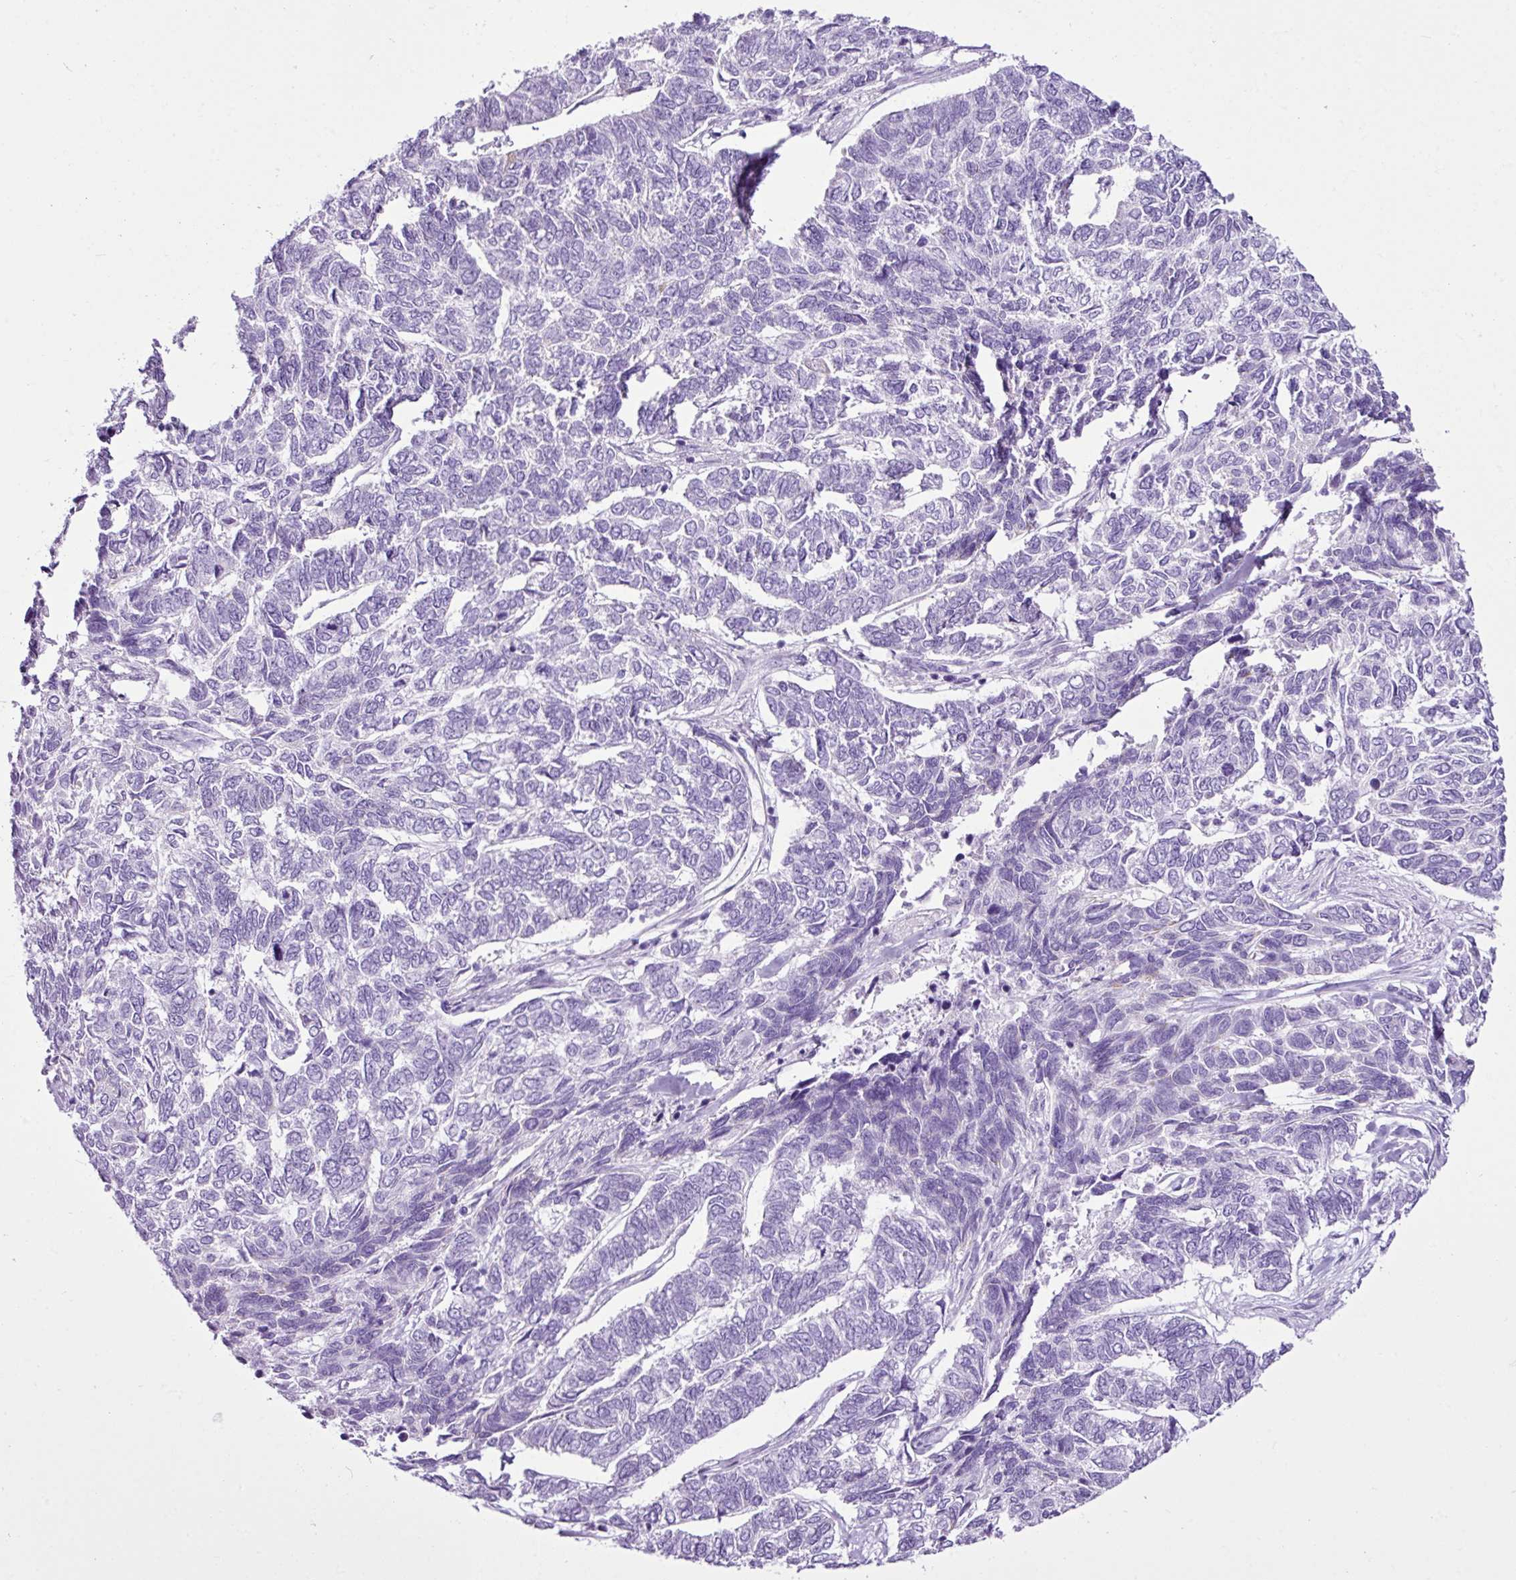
{"staining": {"intensity": "negative", "quantity": "none", "location": "none"}, "tissue": "skin cancer", "cell_type": "Tumor cells", "image_type": "cancer", "snomed": [{"axis": "morphology", "description": "Basal cell carcinoma"}, {"axis": "topography", "description": "Skin"}], "caption": "Tumor cells show no significant protein expression in skin cancer (basal cell carcinoma).", "gene": "LILRB4", "patient": {"sex": "female", "age": 65}}